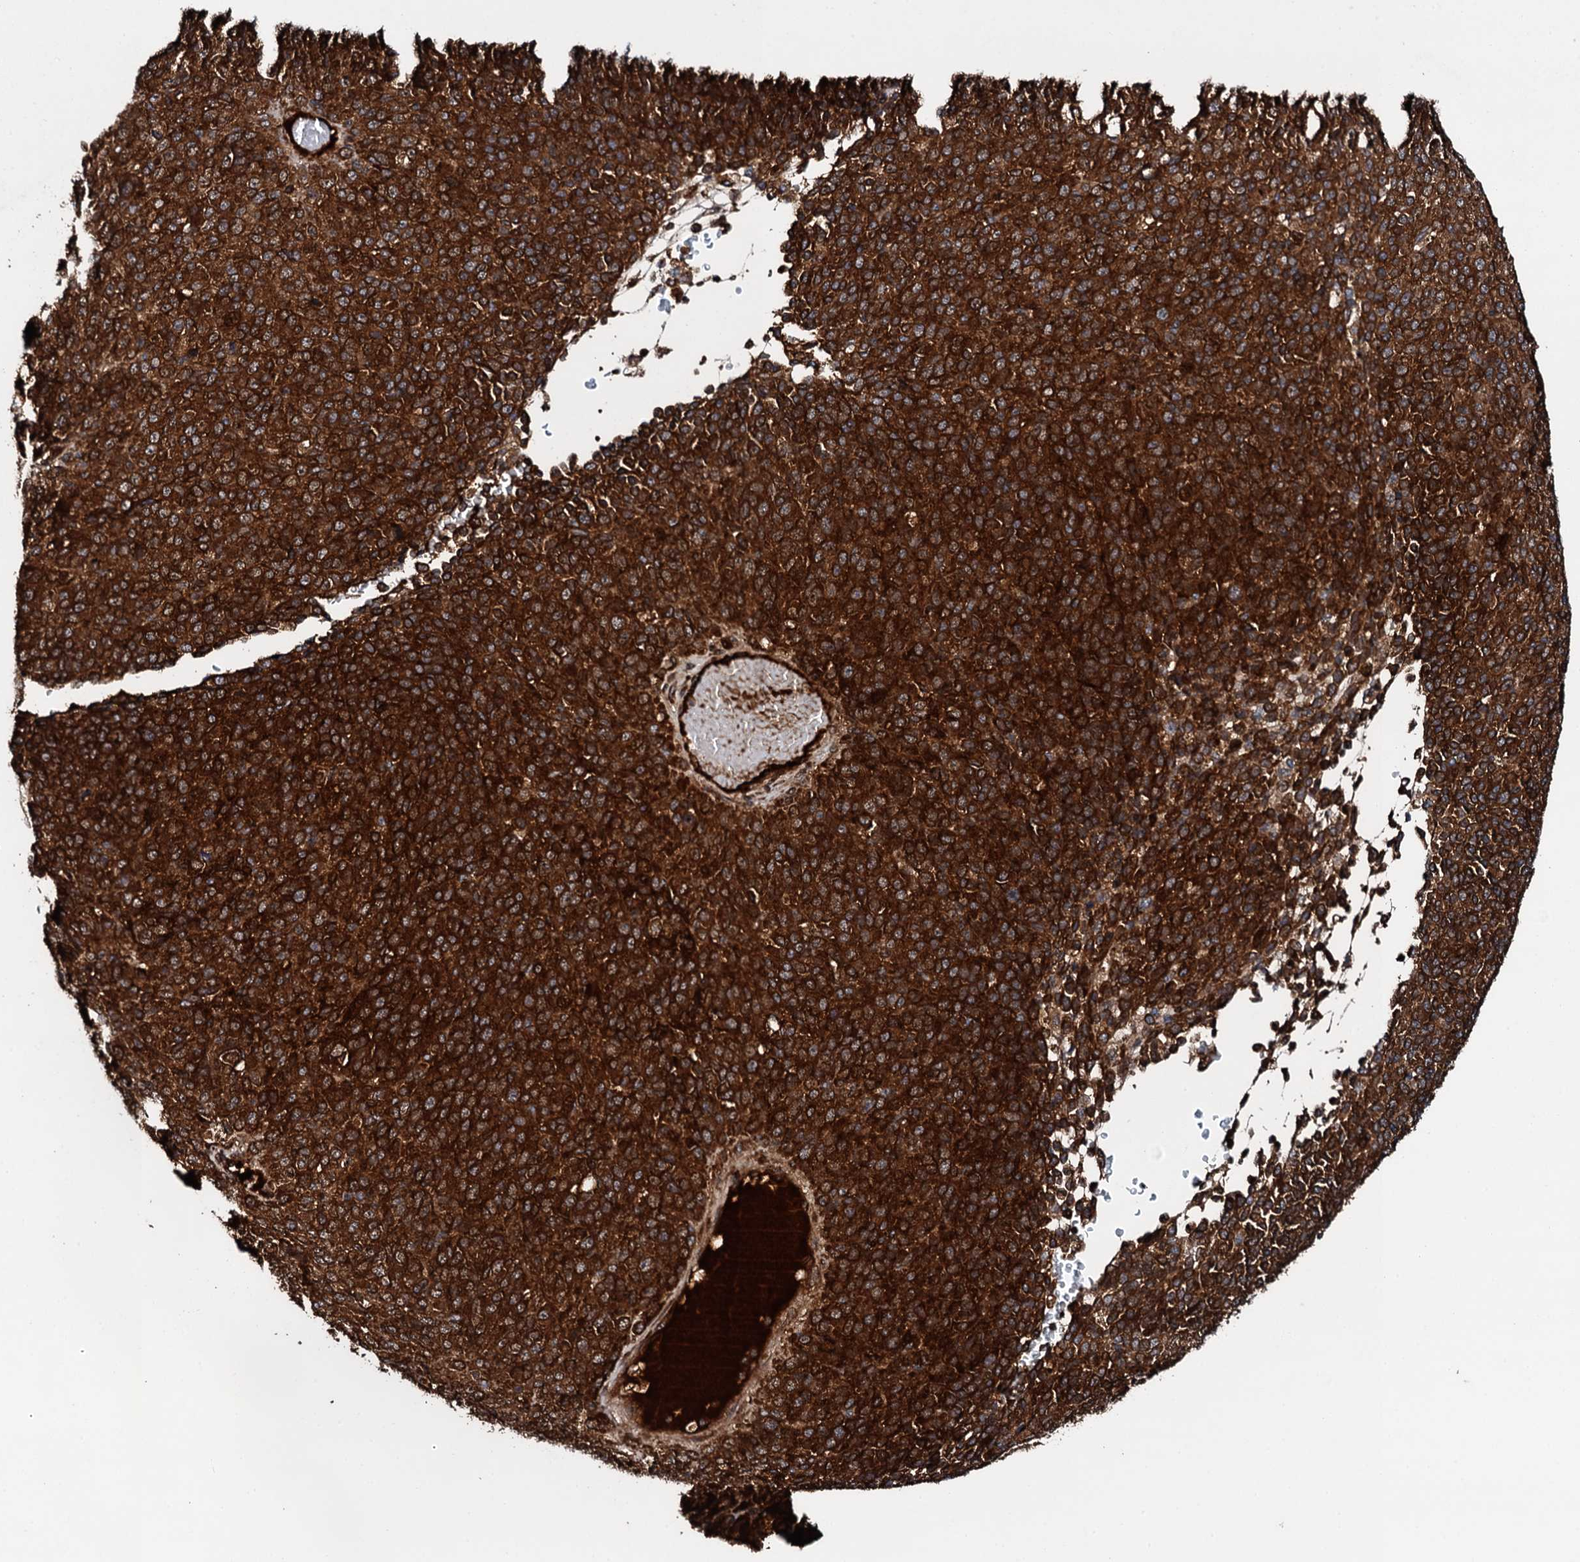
{"staining": {"intensity": "strong", "quantity": ">75%", "location": "cytoplasmic/membranous"}, "tissue": "melanoma", "cell_type": "Tumor cells", "image_type": "cancer", "snomed": [{"axis": "morphology", "description": "Malignant melanoma, Metastatic site"}, {"axis": "topography", "description": "Brain"}], "caption": "A brown stain highlights strong cytoplasmic/membranous expression of a protein in human malignant melanoma (metastatic site) tumor cells.", "gene": "FLYWCH1", "patient": {"sex": "female", "age": 56}}